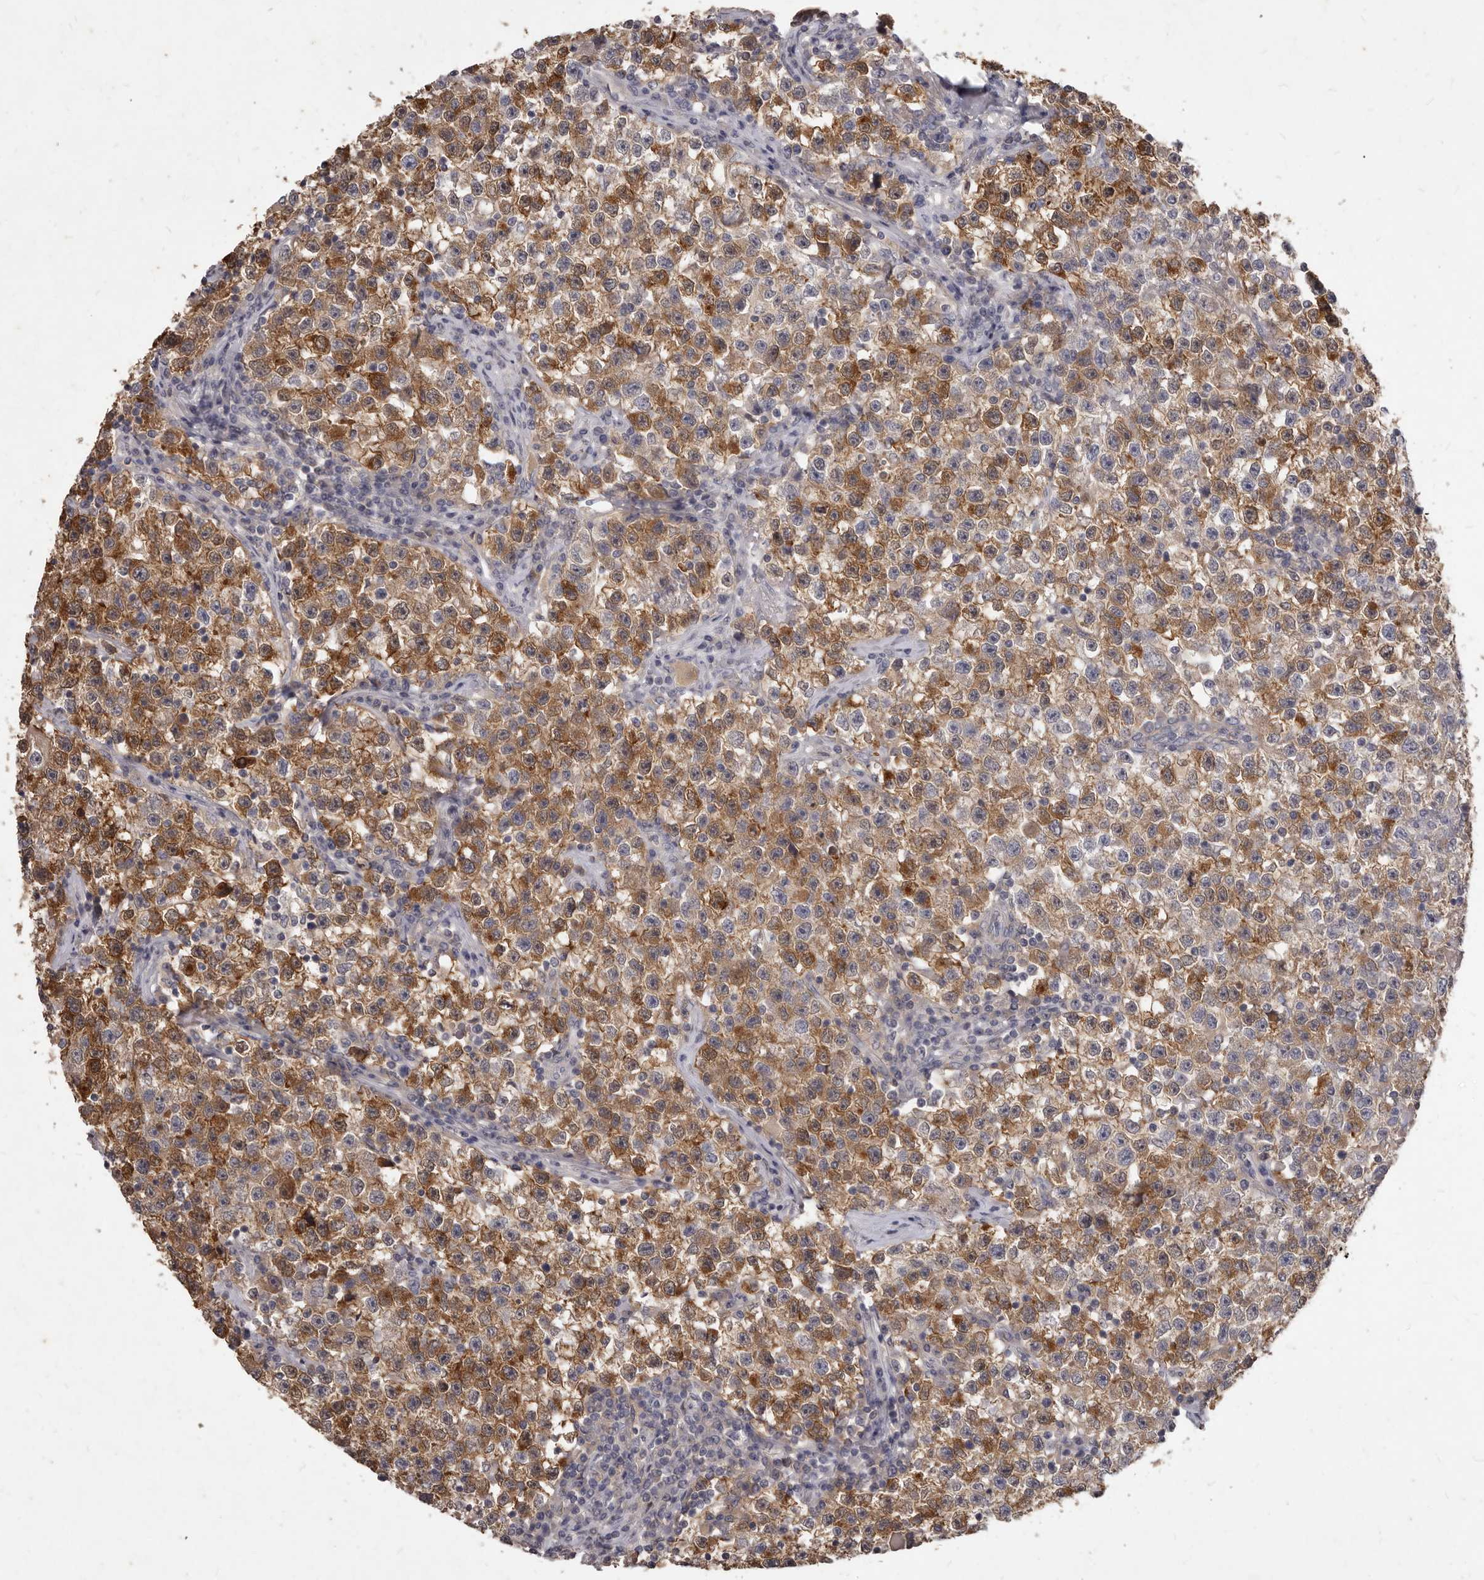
{"staining": {"intensity": "moderate", "quantity": ">75%", "location": "cytoplasmic/membranous"}, "tissue": "testis cancer", "cell_type": "Tumor cells", "image_type": "cancer", "snomed": [{"axis": "morphology", "description": "Seminoma, NOS"}, {"axis": "topography", "description": "Testis"}], "caption": "Human seminoma (testis) stained with a brown dye reveals moderate cytoplasmic/membranous positive expression in approximately >75% of tumor cells.", "gene": "GPRC5C", "patient": {"sex": "male", "age": 22}}